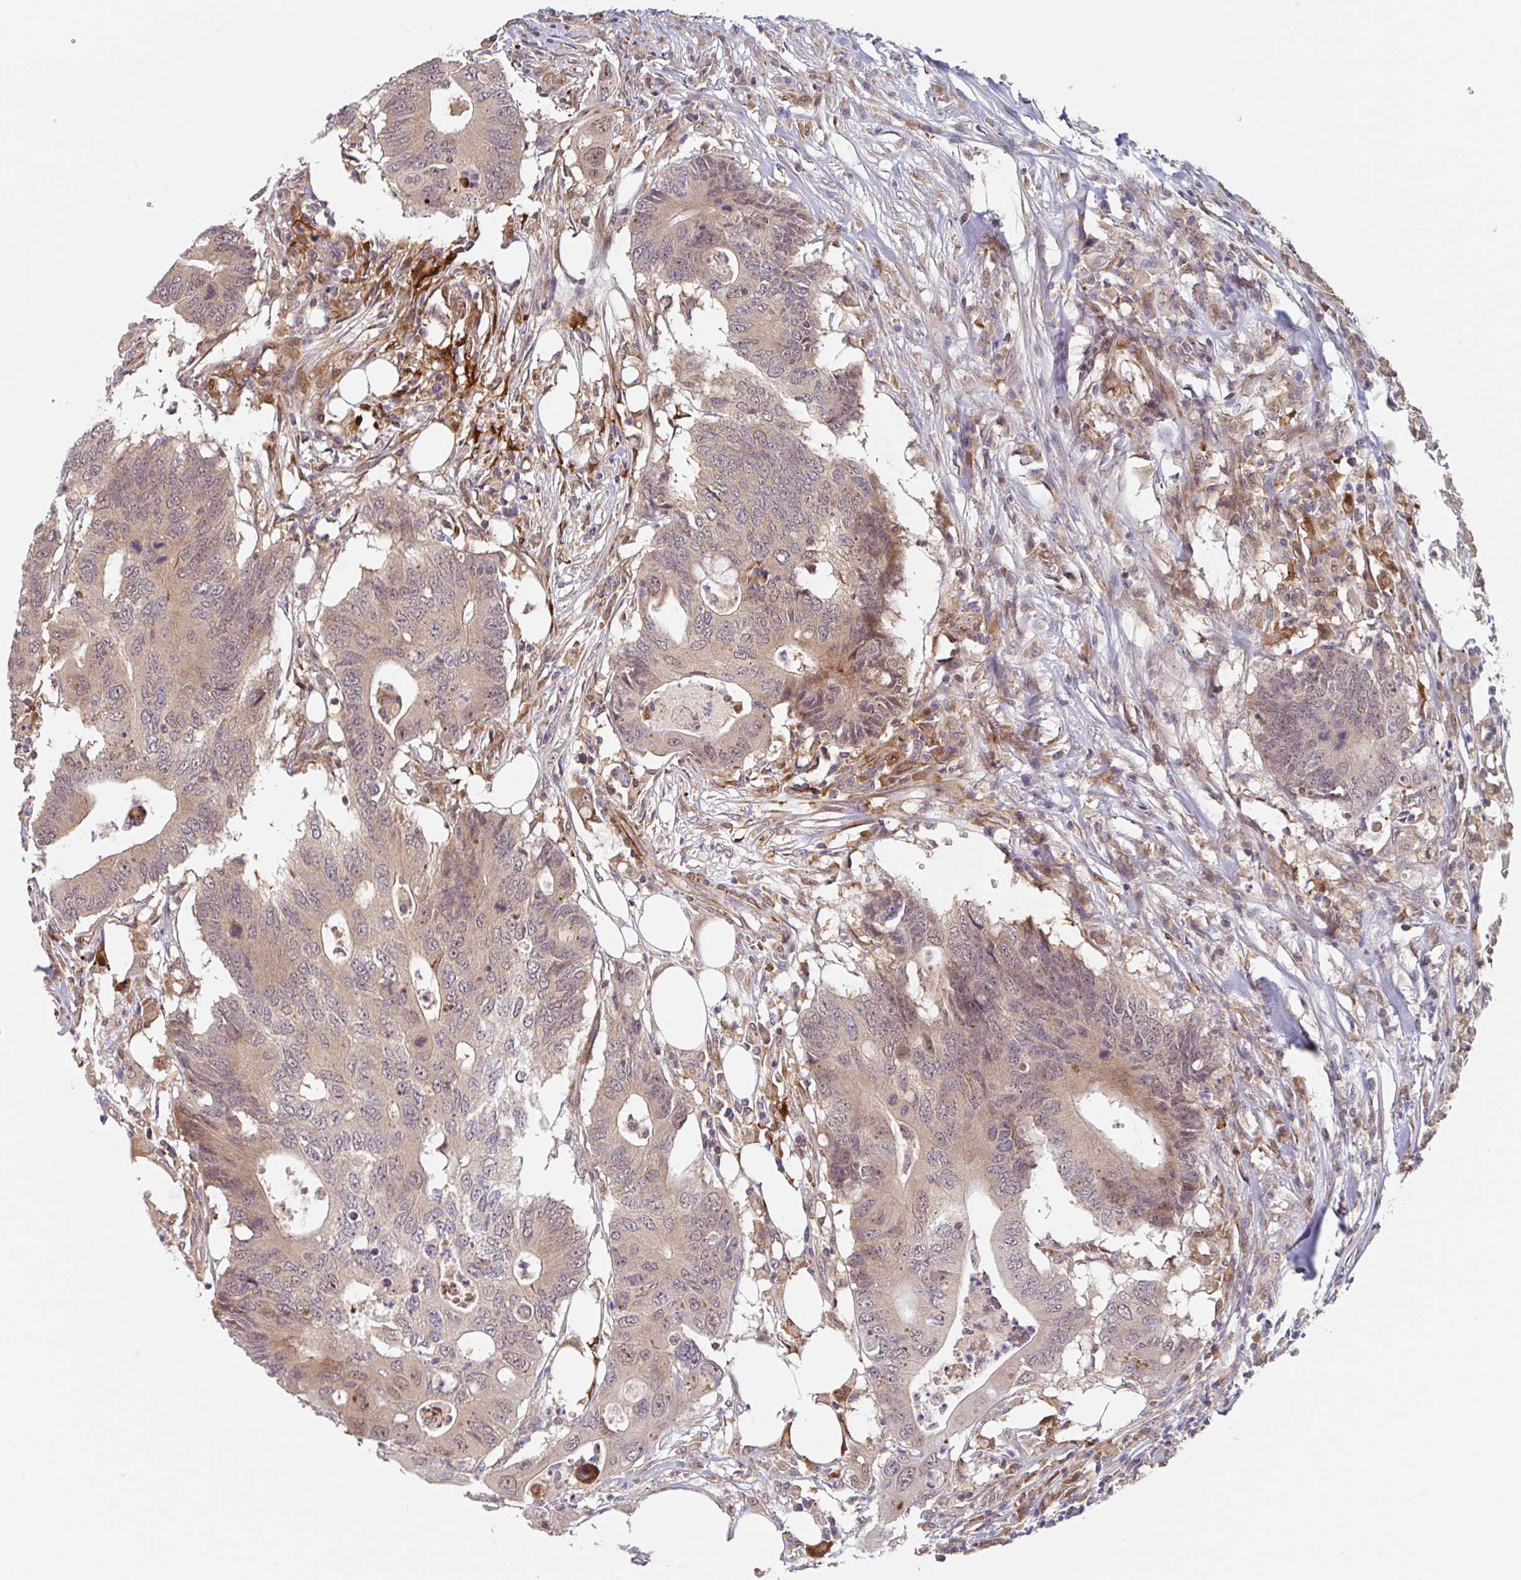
{"staining": {"intensity": "weak", "quantity": ">75%", "location": "cytoplasmic/membranous"}, "tissue": "colorectal cancer", "cell_type": "Tumor cells", "image_type": "cancer", "snomed": [{"axis": "morphology", "description": "Adenocarcinoma, NOS"}, {"axis": "topography", "description": "Colon"}], "caption": "Human colorectal cancer stained with a brown dye shows weak cytoplasmic/membranous positive positivity in about >75% of tumor cells.", "gene": "NUB1", "patient": {"sex": "male", "age": 71}}